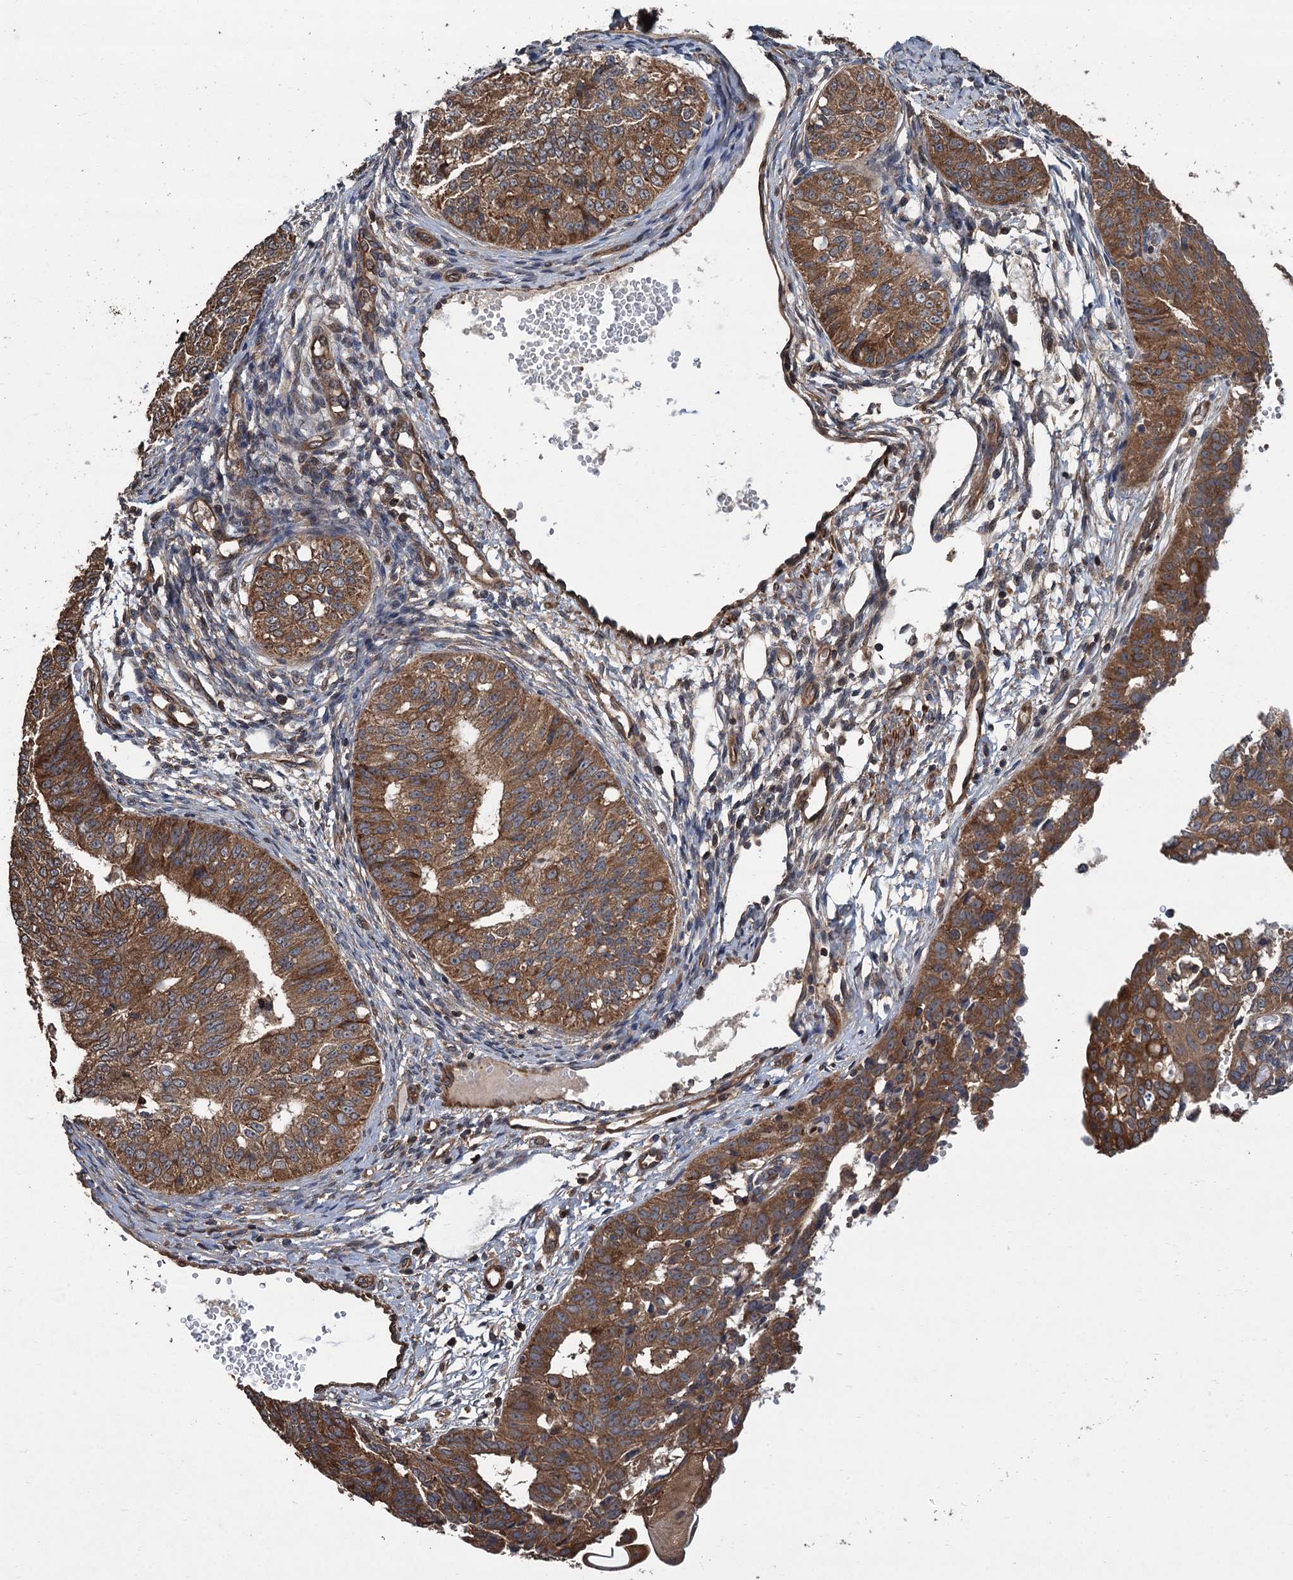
{"staining": {"intensity": "moderate", "quantity": ">75%", "location": "cytoplasmic/membranous"}, "tissue": "endometrial cancer", "cell_type": "Tumor cells", "image_type": "cancer", "snomed": [{"axis": "morphology", "description": "Adenocarcinoma, NOS"}, {"axis": "topography", "description": "Endometrium"}], "caption": "DAB (3,3'-diaminobenzidine) immunohistochemical staining of endometrial cancer (adenocarcinoma) reveals moderate cytoplasmic/membranous protein expression in approximately >75% of tumor cells.", "gene": "PPP4R1", "patient": {"sex": "female", "age": 32}}